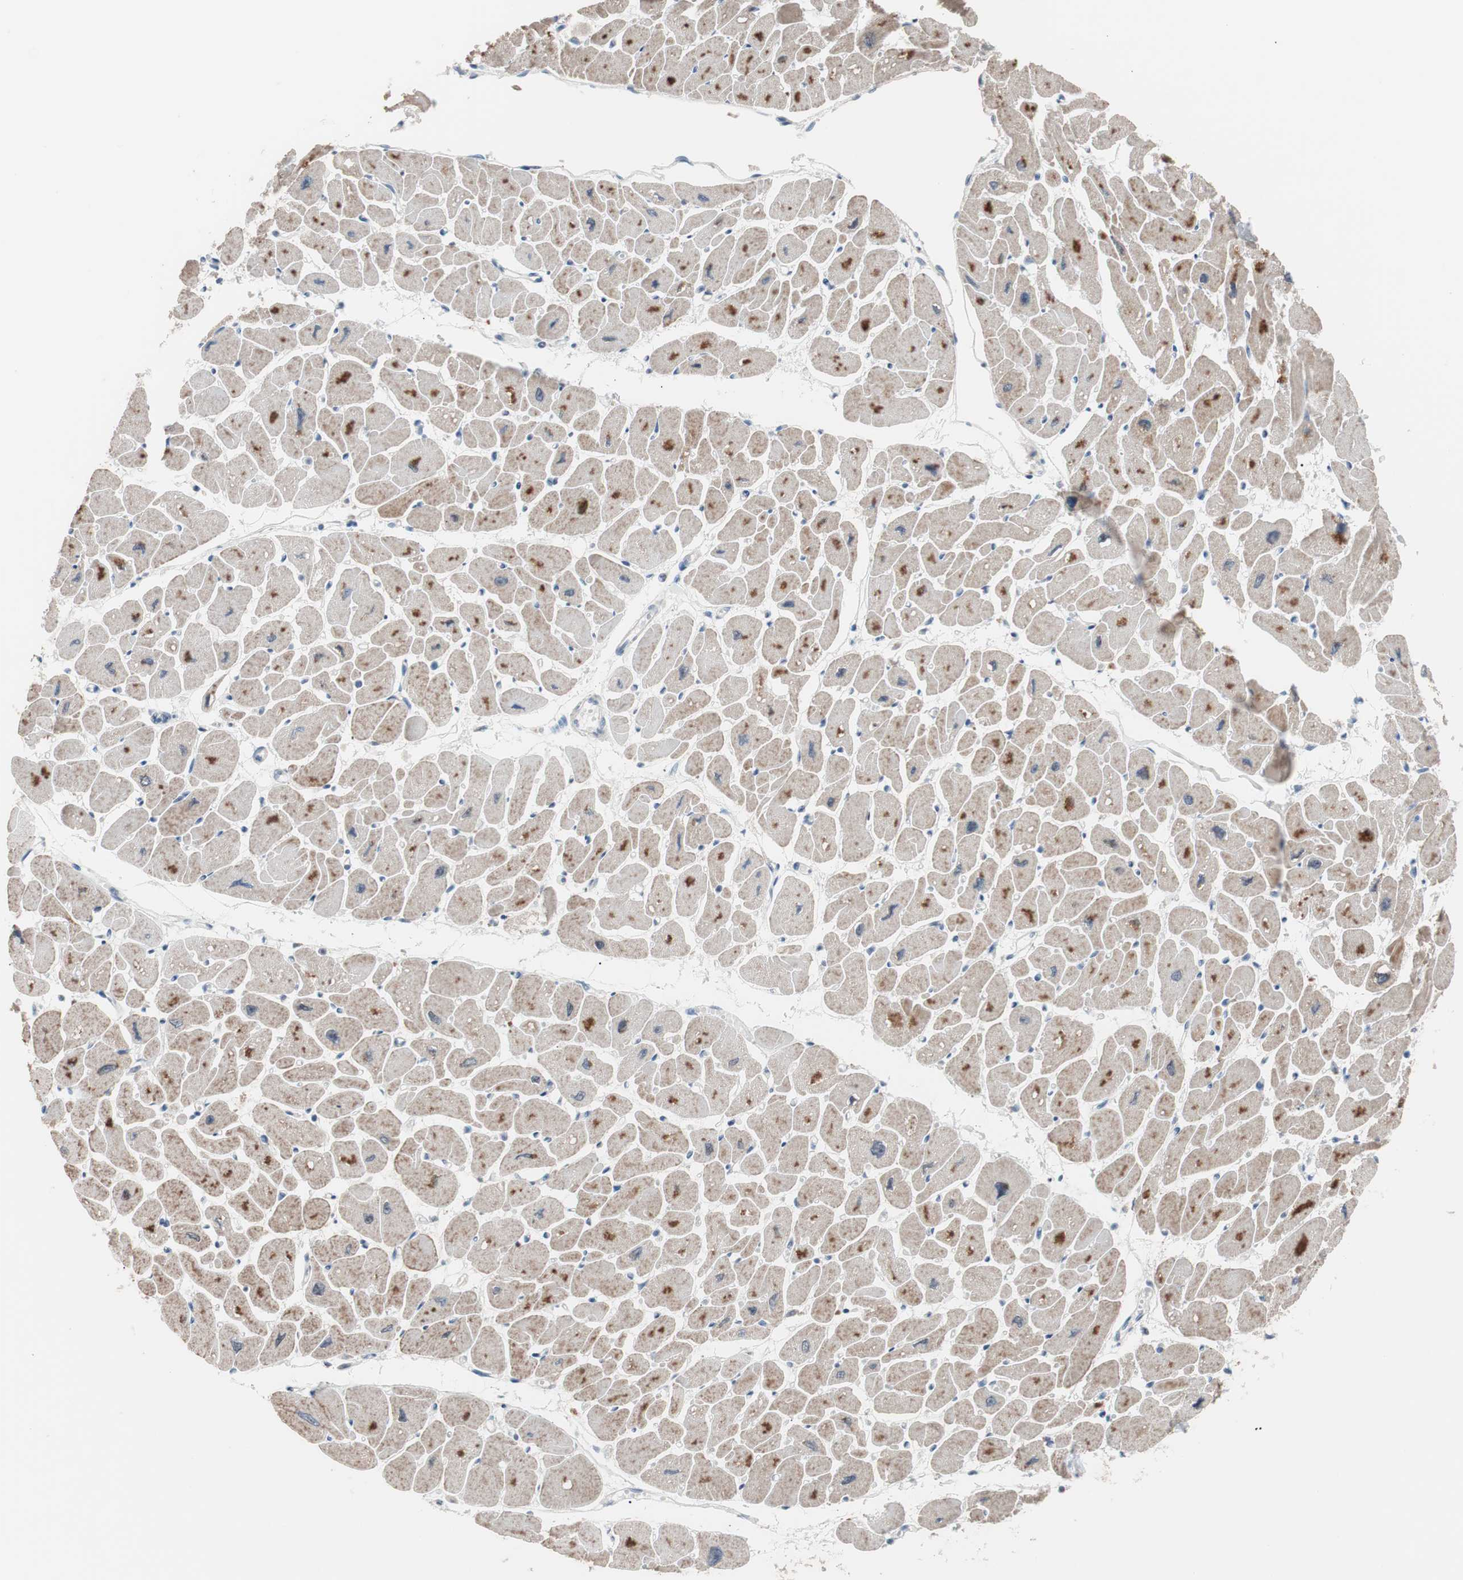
{"staining": {"intensity": "moderate", "quantity": "25%-75%", "location": "cytoplasmic/membranous"}, "tissue": "heart muscle", "cell_type": "Cardiomyocytes", "image_type": "normal", "snomed": [{"axis": "morphology", "description": "Normal tissue, NOS"}, {"axis": "topography", "description": "Heart"}], "caption": "The image reveals staining of normal heart muscle, revealing moderate cytoplasmic/membranous protein expression (brown color) within cardiomyocytes. The protein of interest is shown in brown color, while the nuclei are stained blue.", "gene": "LIG3", "patient": {"sex": "female", "age": 54}}